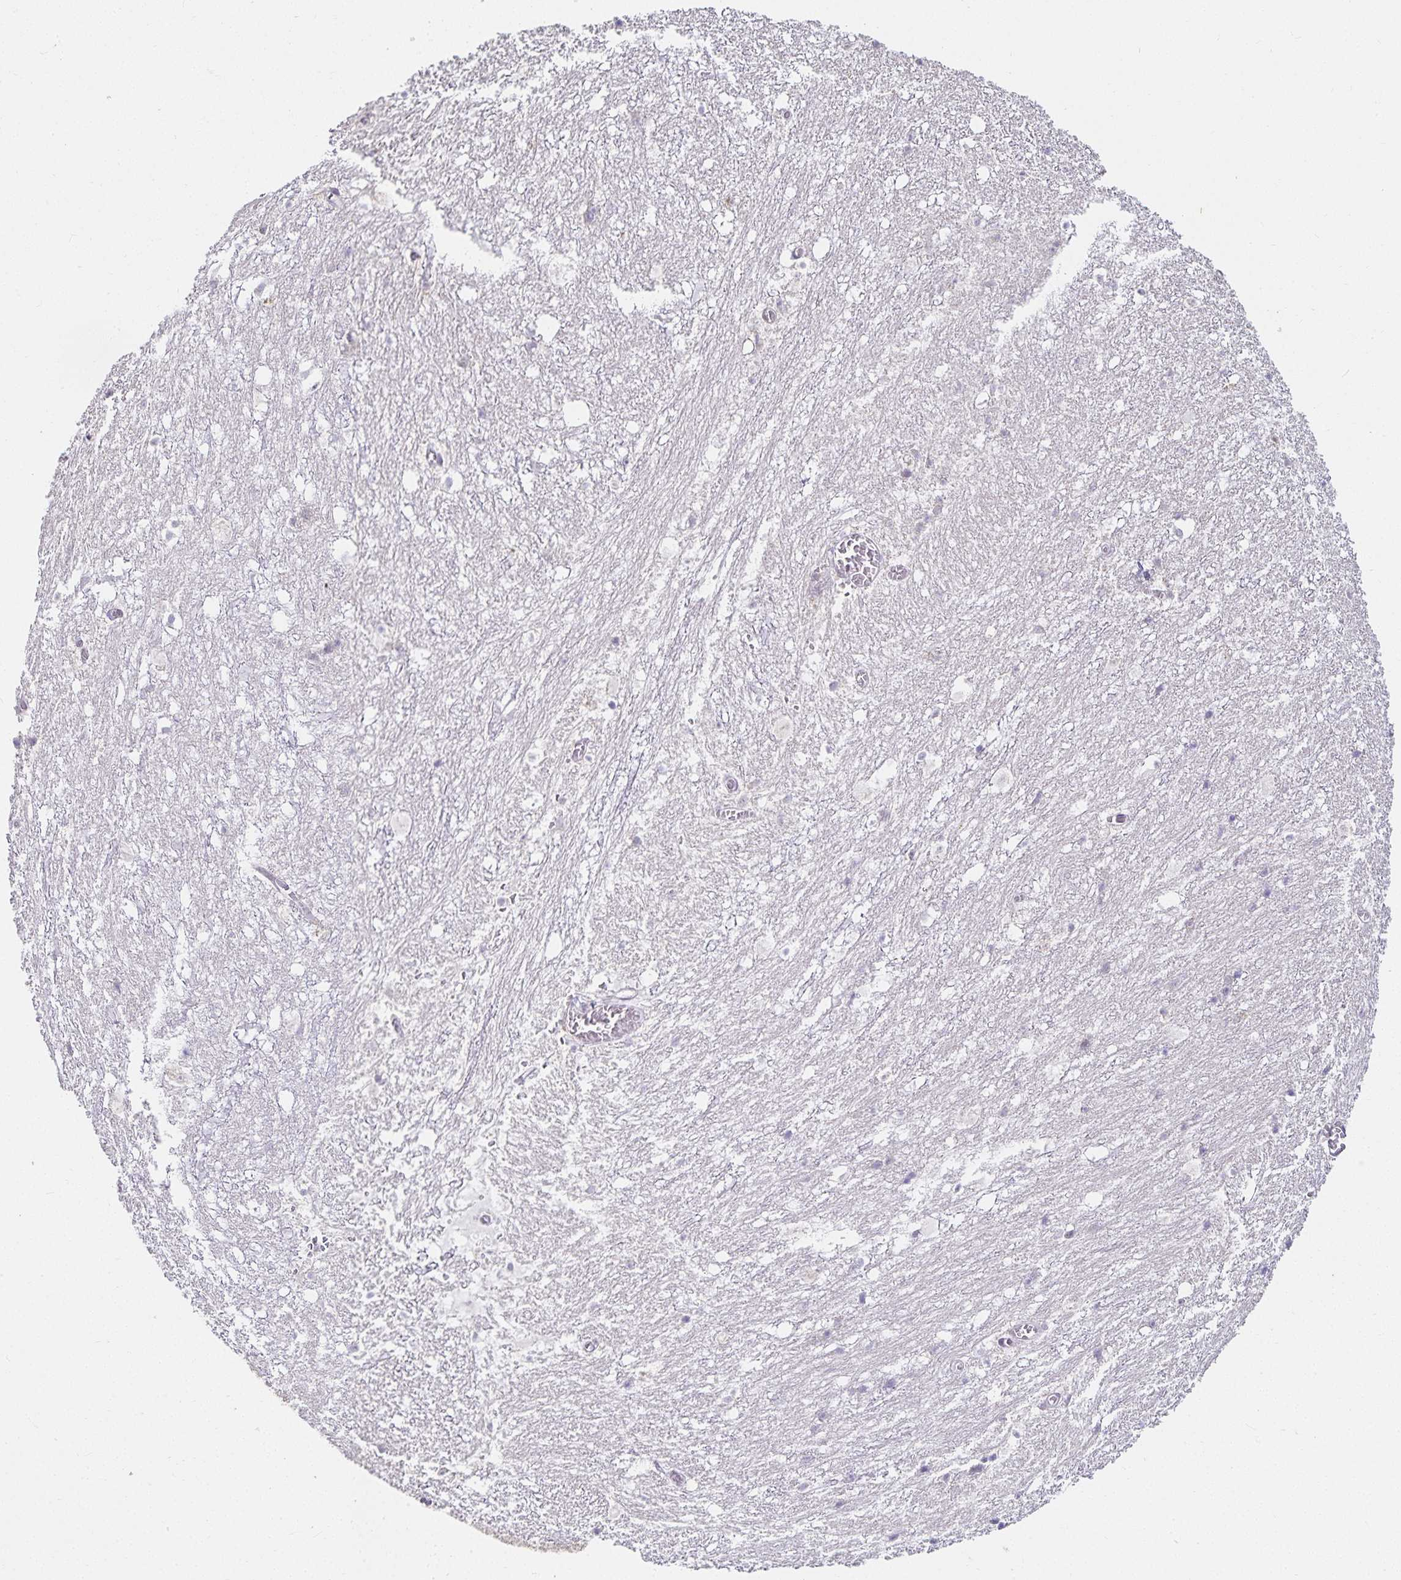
{"staining": {"intensity": "negative", "quantity": "none", "location": "none"}, "tissue": "hippocampus", "cell_type": "Glial cells", "image_type": "normal", "snomed": [{"axis": "morphology", "description": "Normal tissue, NOS"}, {"axis": "topography", "description": "Hippocampus"}], "caption": "This is a image of IHC staining of unremarkable hippocampus, which shows no staining in glial cells.", "gene": "GP2", "patient": {"sex": "female", "age": 52}}